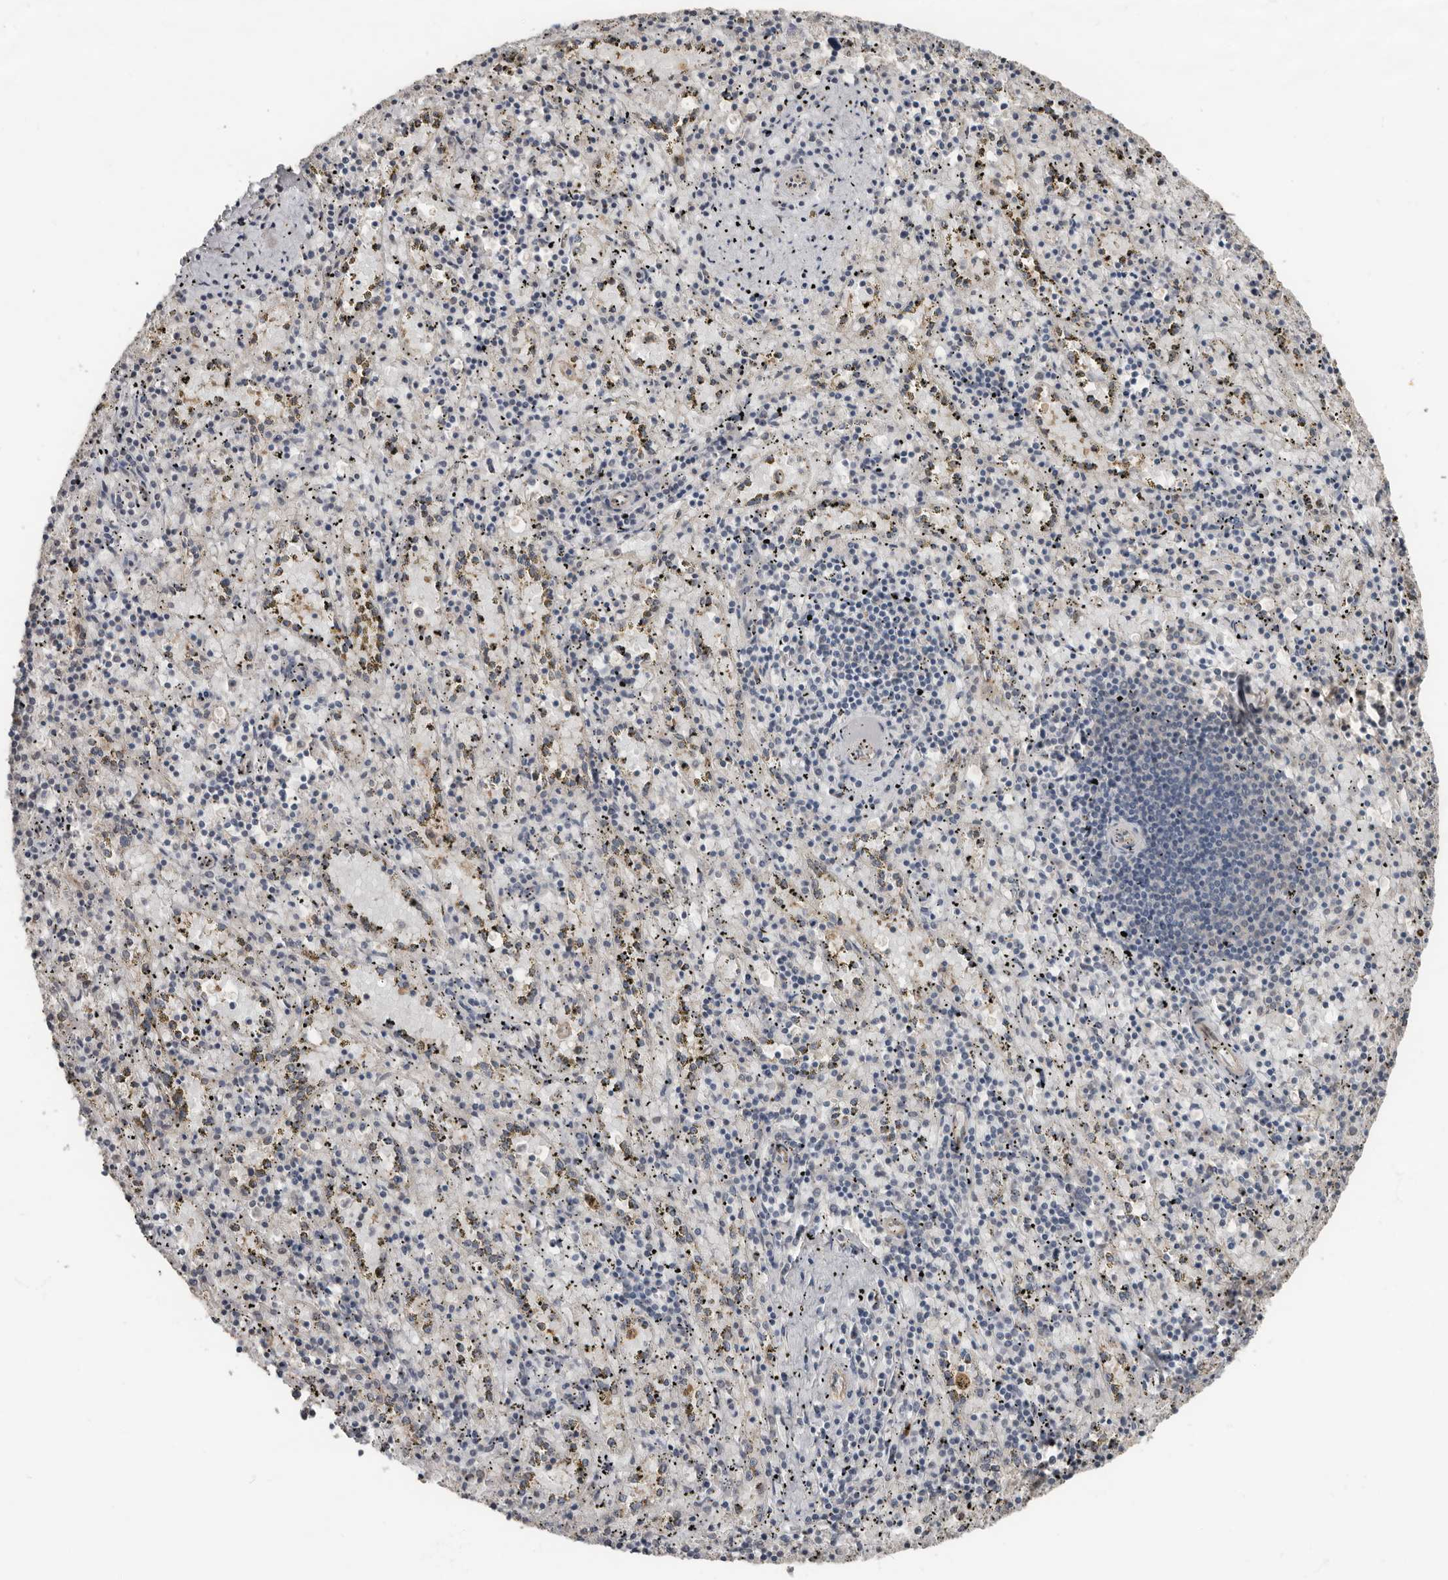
{"staining": {"intensity": "negative", "quantity": "none", "location": "none"}, "tissue": "spleen", "cell_type": "Cells in red pulp", "image_type": "normal", "snomed": [{"axis": "morphology", "description": "Normal tissue, NOS"}, {"axis": "topography", "description": "Spleen"}], "caption": "IHC of benign spleen reveals no positivity in cells in red pulp.", "gene": "LRGUK", "patient": {"sex": "male", "age": 11}}